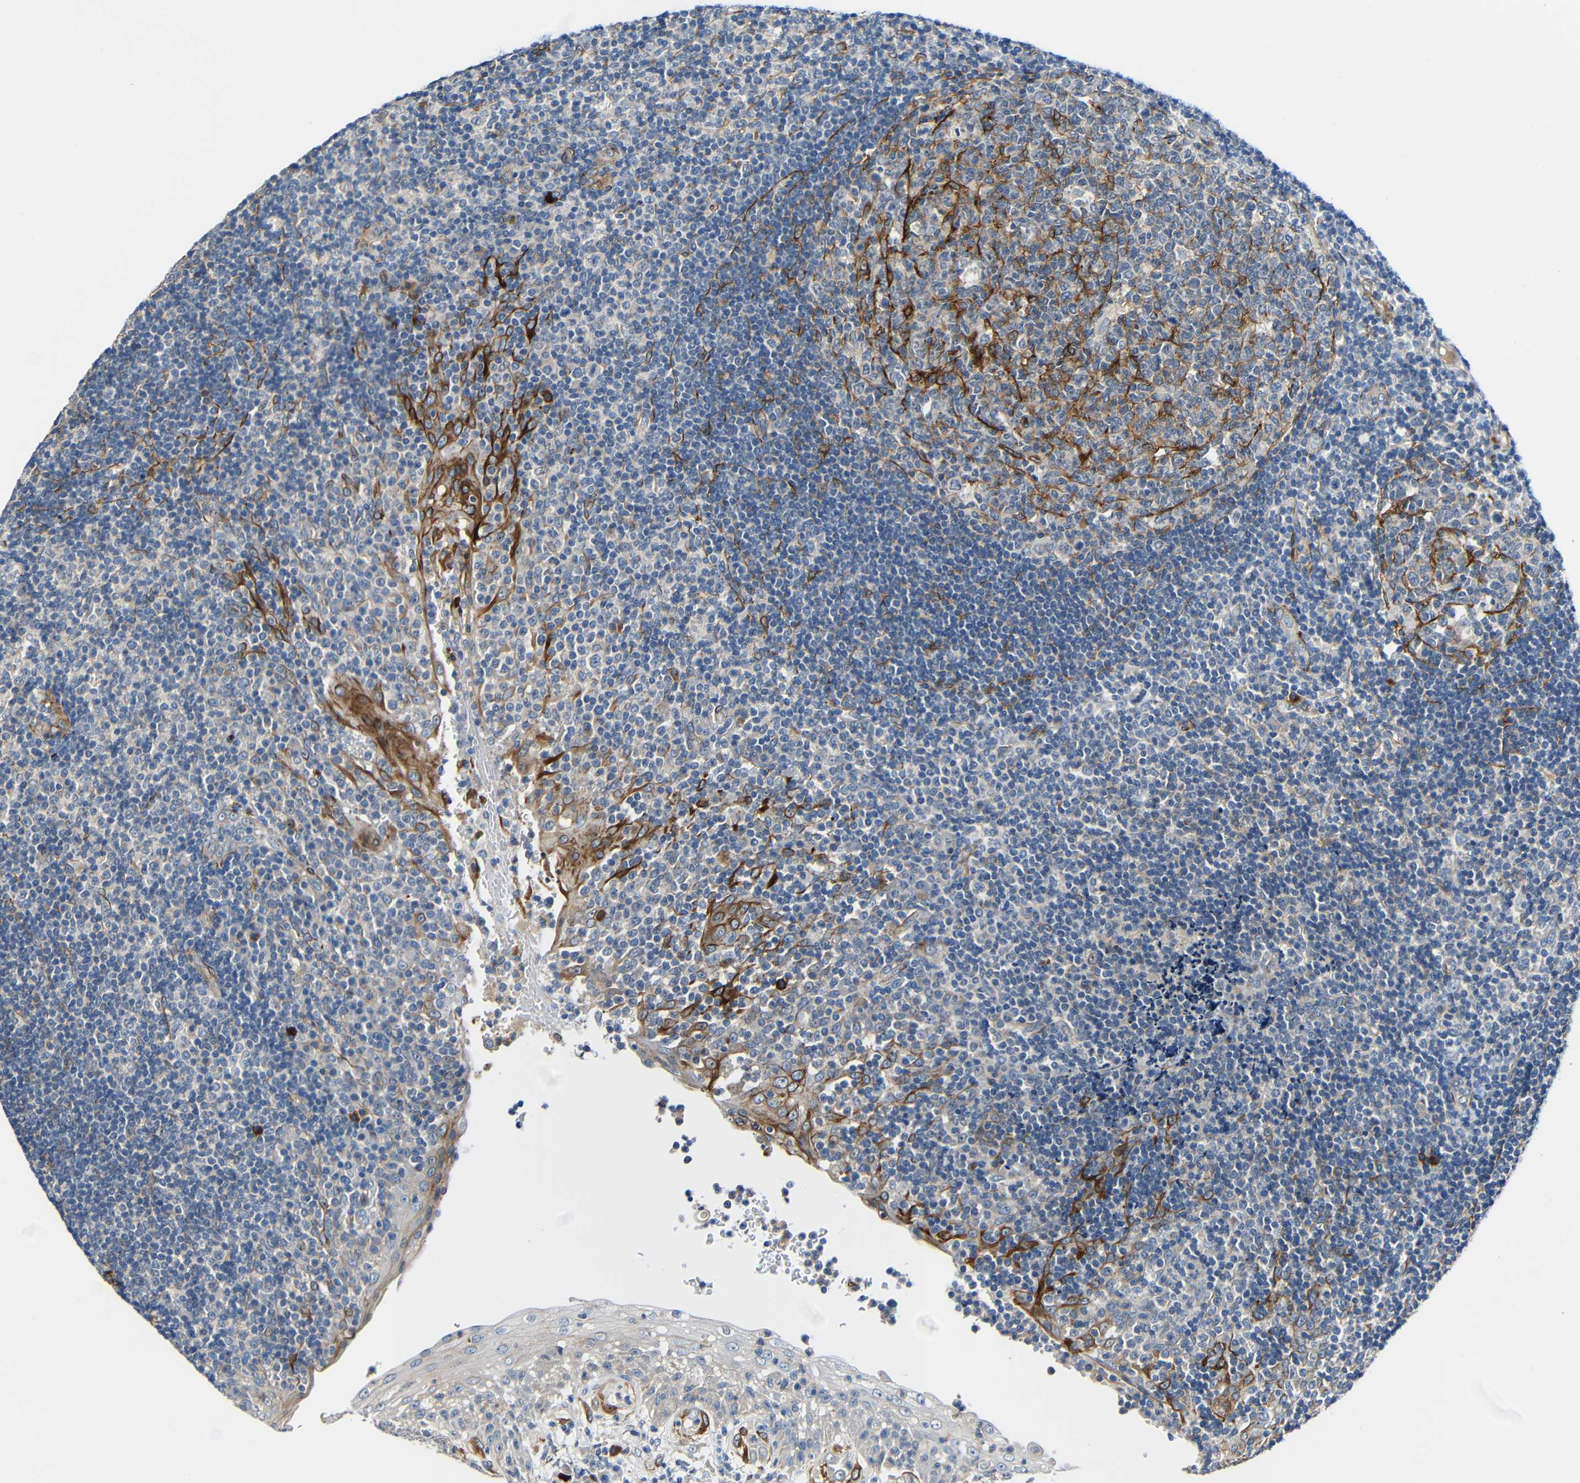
{"staining": {"intensity": "weak", "quantity": "25%-75%", "location": "cytoplasmic/membranous"}, "tissue": "tonsil", "cell_type": "Germinal center cells", "image_type": "normal", "snomed": [{"axis": "morphology", "description": "Normal tissue, NOS"}, {"axis": "topography", "description": "Tonsil"}], "caption": "A low amount of weak cytoplasmic/membranous staining is seen in about 25%-75% of germinal center cells in benign tonsil. The staining is performed using DAB brown chromogen to label protein expression. The nuclei are counter-stained blue using hematoxylin.", "gene": "DCLK1", "patient": {"sex": "female", "age": 40}}